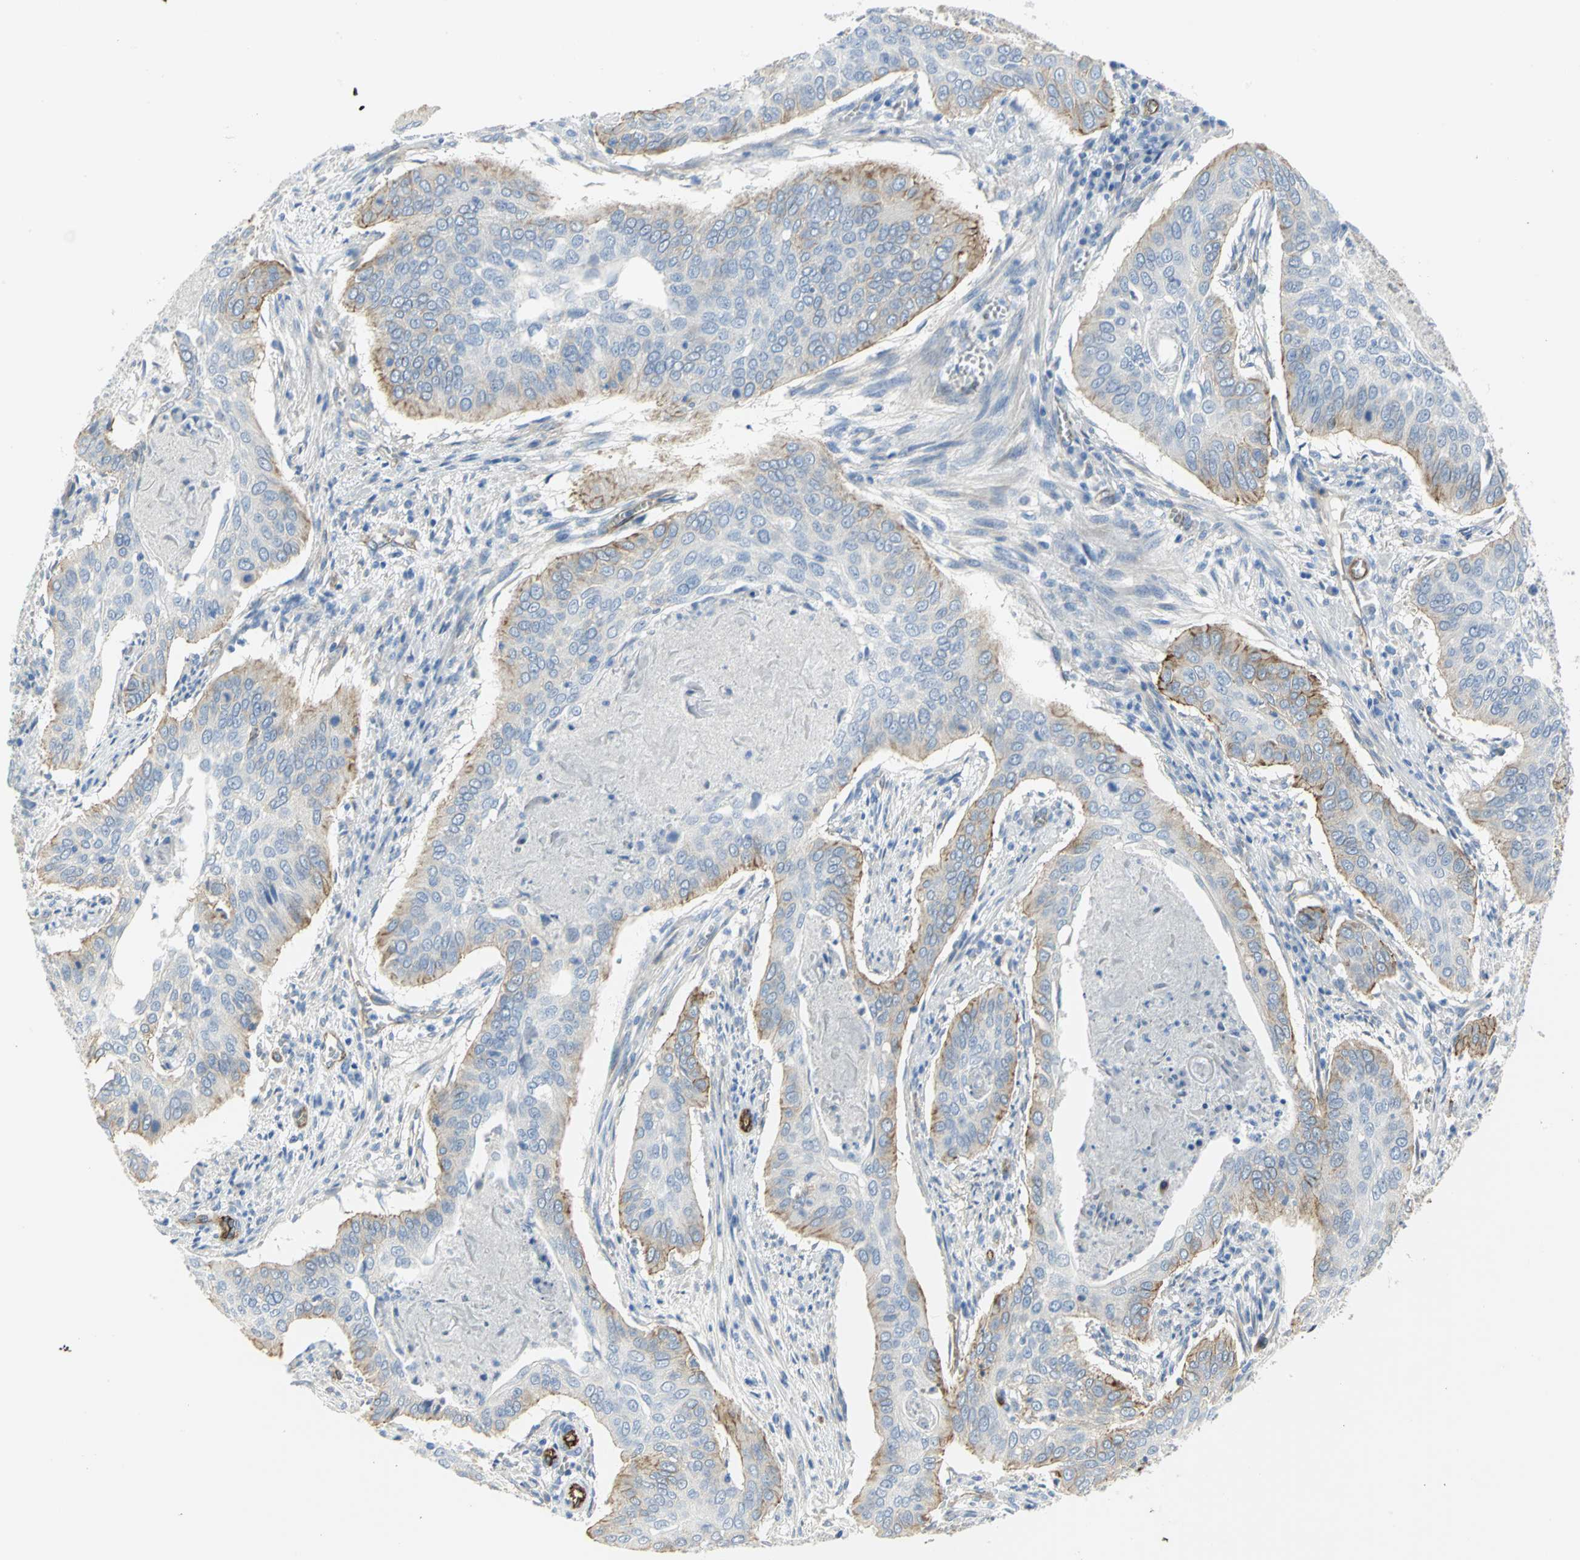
{"staining": {"intensity": "moderate", "quantity": "25%-75%", "location": "cytoplasmic/membranous"}, "tissue": "cervical cancer", "cell_type": "Tumor cells", "image_type": "cancer", "snomed": [{"axis": "morphology", "description": "Squamous cell carcinoma, NOS"}, {"axis": "topography", "description": "Cervix"}], "caption": "Human squamous cell carcinoma (cervical) stained with a protein marker displays moderate staining in tumor cells.", "gene": "FLNB", "patient": {"sex": "female", "age": 39}}